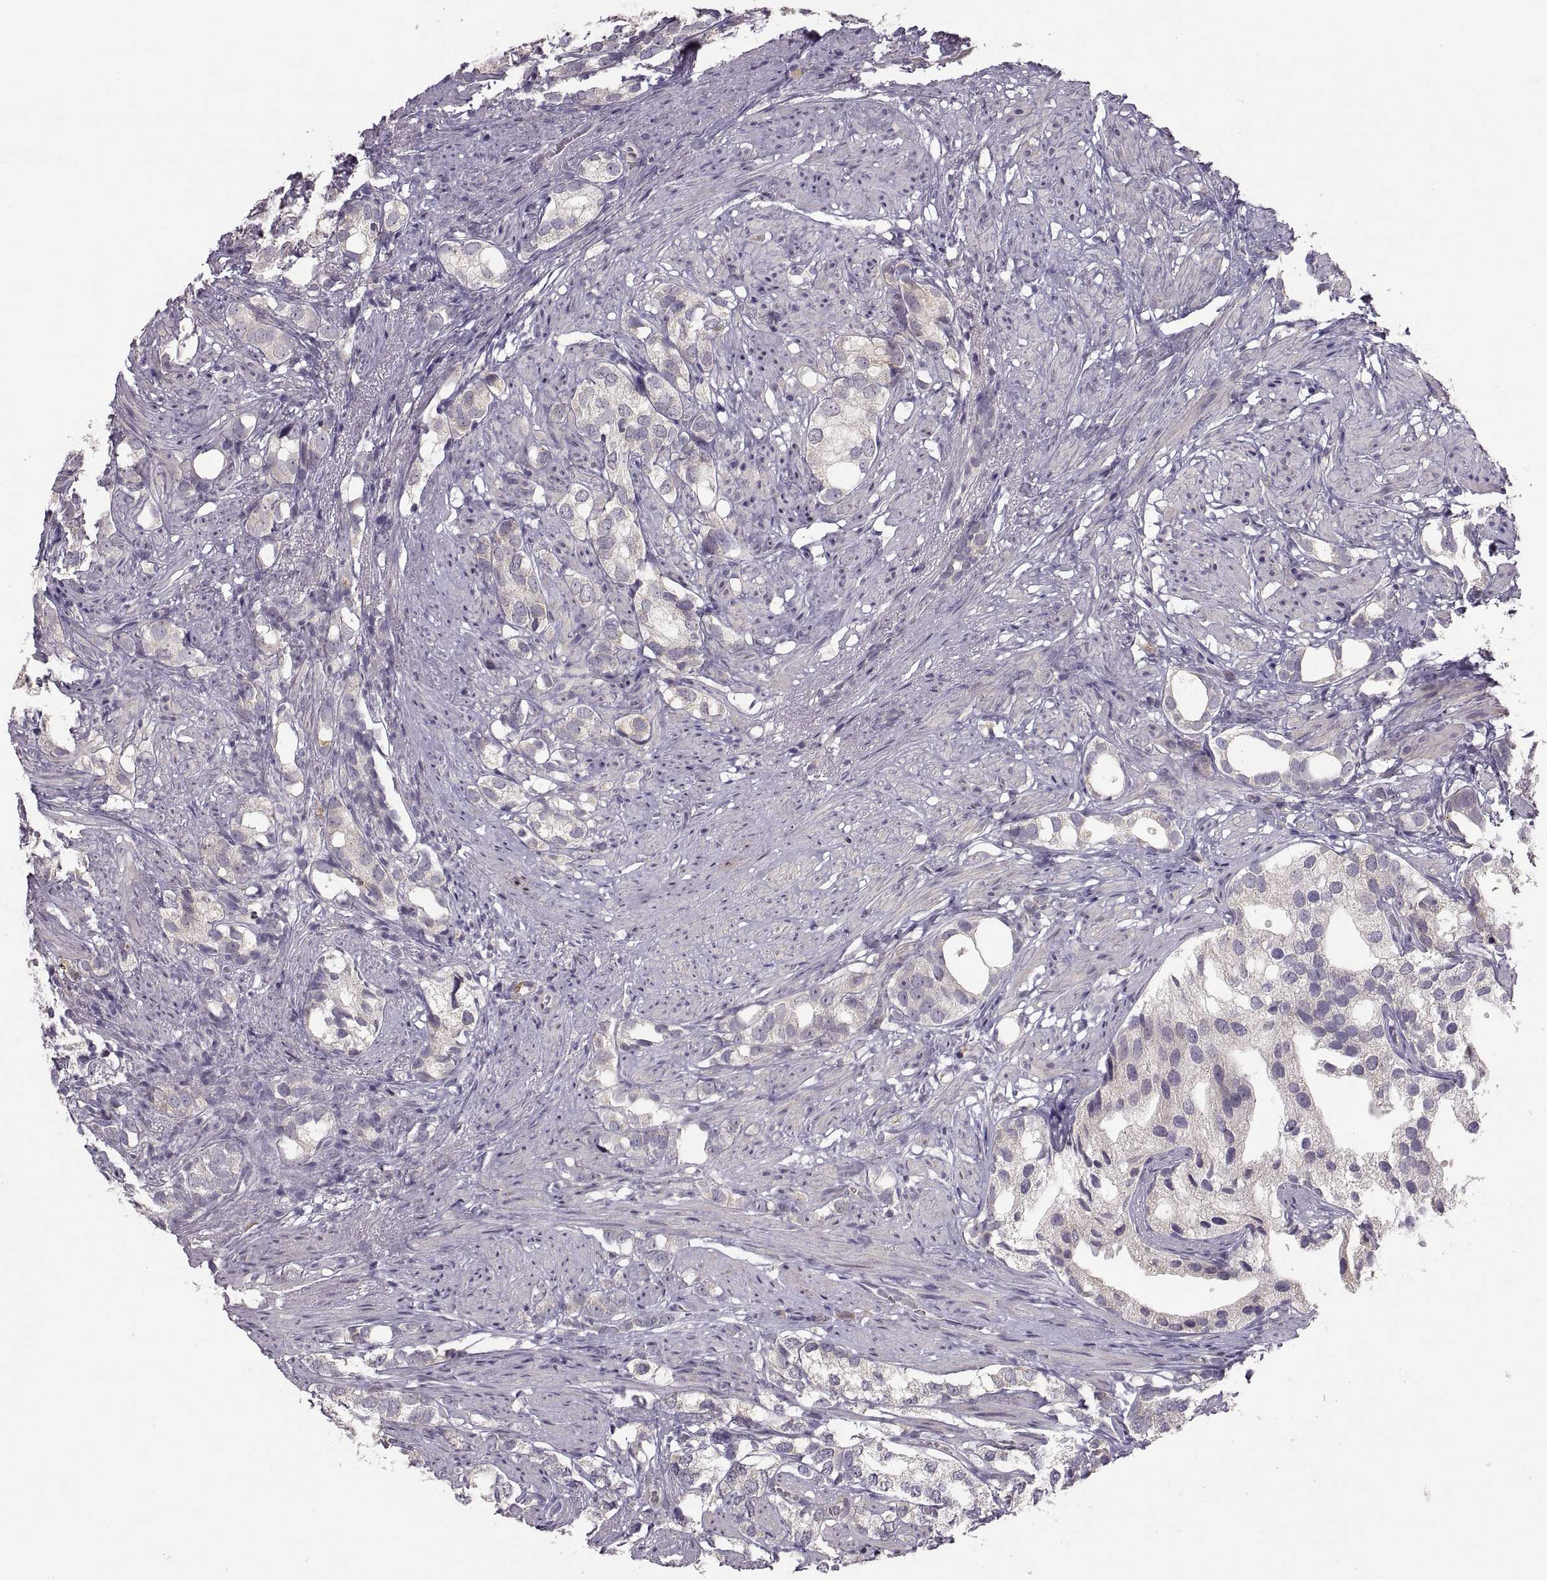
{"staining": {"intensity": "moderate", "quantity": "<25%", "location": "cytoplasmic/membranous"}, "tissue": "prostate cancer", "cell_type": "Tumor cells", "image_type": "cancer", "snomed": [{"axis": "morphology", "description": "Adenocarcinoma, High grade"}, {"axis": "topography", "description": "Prostate"}], "caption": "The image demonstrates immunohistochemical staining of prostate cancer. There is moderate cytoplasmic/membranous expression is appreciated in about <25% of tumor cells.", "gene": "HMGCR", "patient": {"sex": "male", "age": 82}}